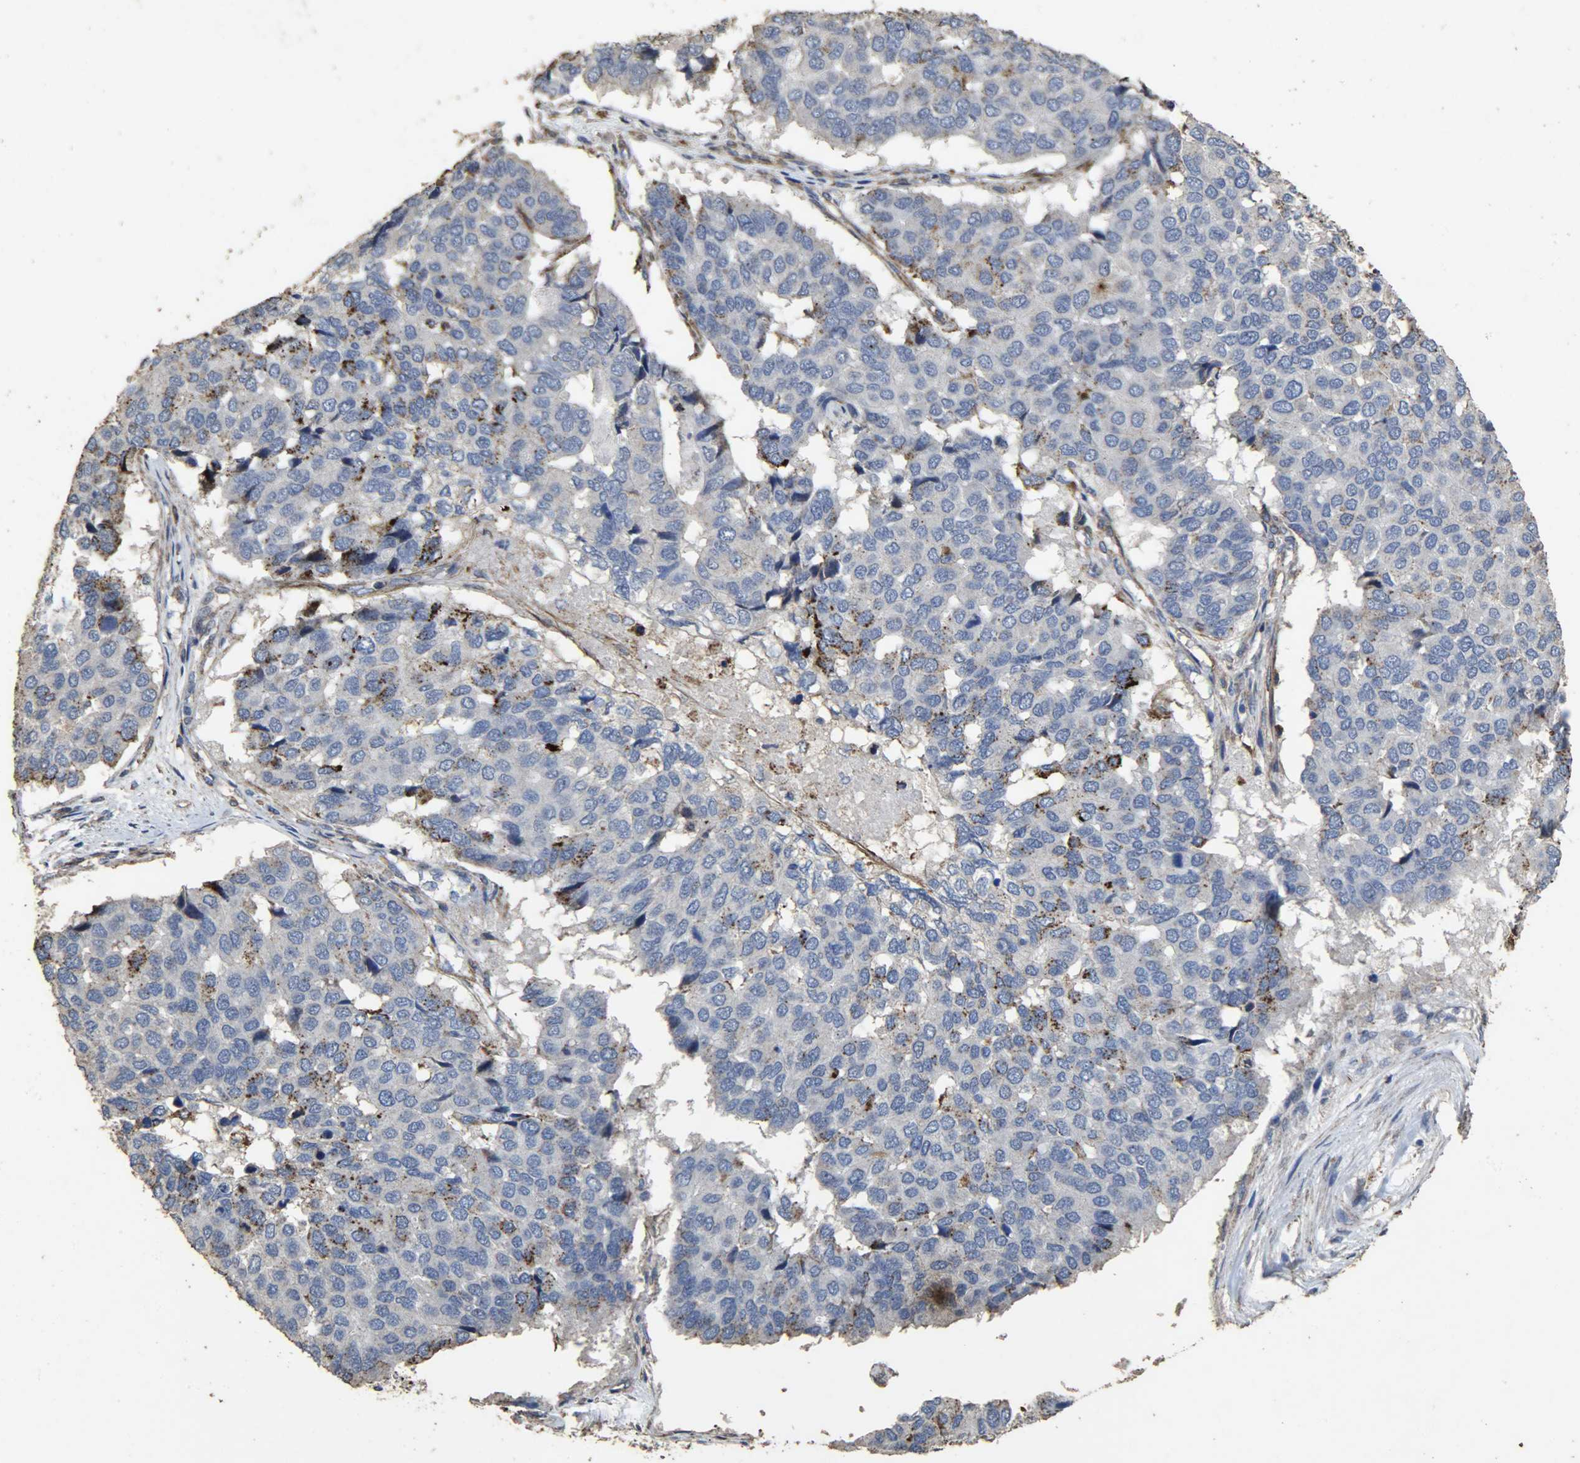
{"staining": {"intensity": "strong", "quantity": "<25%", "location": "cytoplasmic/membranous"}, "tissue": "pancreatic cancer", "cell_type": "Tumor cells", "image_type": "cancer", "snomed": [{"axis": "morphology", "description": "Adenocarcinoma, NOS"}, {"axis": "topography", "description": "Pancreas"}], "caption": "Pancreatic cancer (adenocarcinoma) tissue exhibits strong cytoplasmic/membranous staining in about <25% of tumor cells, visualized by immunohistochemistry.", "gene": "TPM4", "patient": {"sex": "male", "age": 50}}